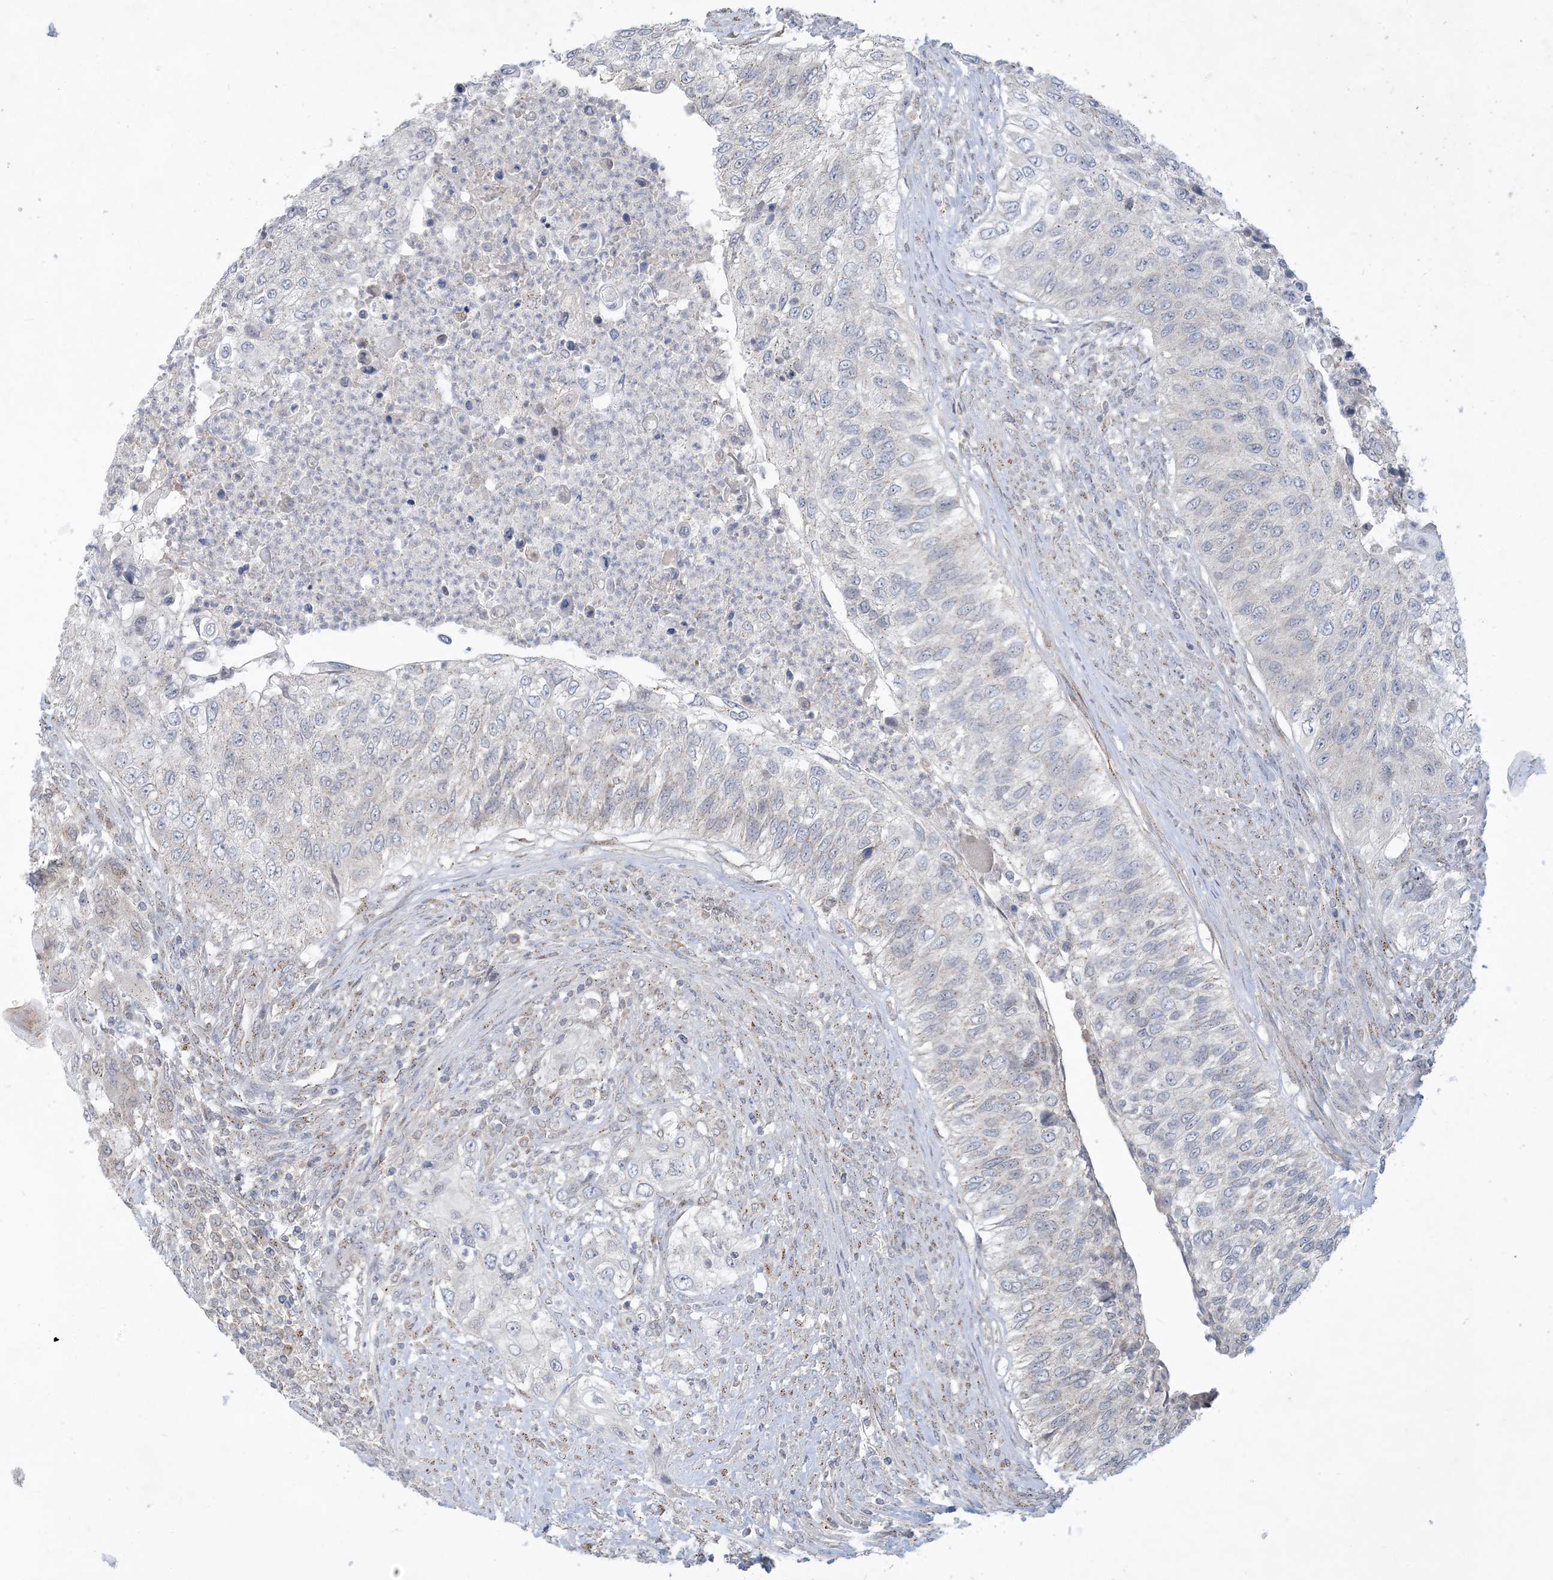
{"staining": {"intensity": "negative", "quantity": "none", "location": "none"}, "tissue": "urothelial cancer", "cell_type": "Tumor cells", "image_type": "cancer", "snomed": [{"axis": "morphology", "description": "Urothelial carcinoma, High grade"}, {"axis": "topography", "description": "Urinary bladder"}], "caption": "Tumor cells are negative for brown protein staining in high-grade urothelial carcinoma.", "gene": "CCDC14", "patient": {"sex": "female", "age": 60}}